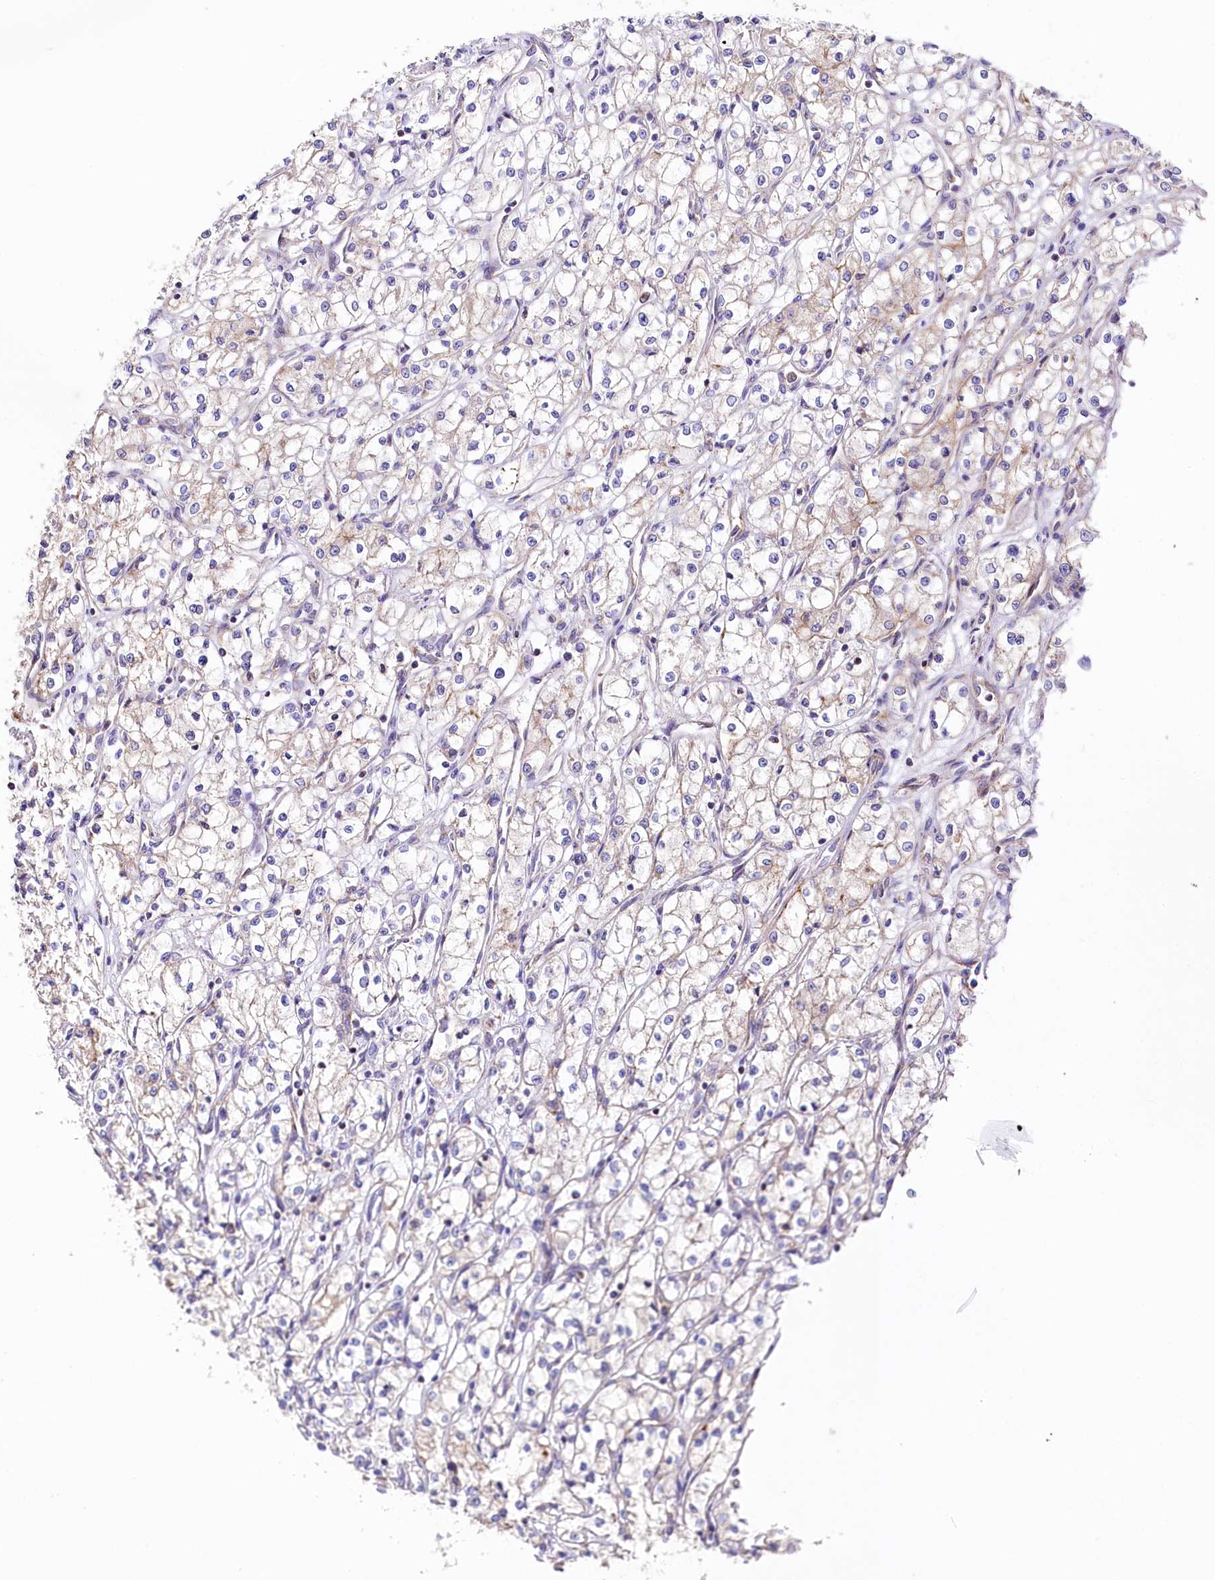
{"staining": {"intensity": "weak", "quantity": "25%-75%", "location": "cytoplasmic/membranous"}, "tissue": "renal cancer", "cell_type": "Tumor cells", "image_type": "cancer", "snomed": [{"axis": "morphology", "description": "Adenocarcinoma, NOS"}, {"axis": "topography", "description": "Kidney"}], "caption": "Immunohistochemistry (IHC) (DAB) staining of human renal cancer reveals weak cytoplasmic/membranous protein positivity in about 25%-75% of tumor cells.", "gene": "APLP2", "patient": {"sex": "male", "age": 59}}